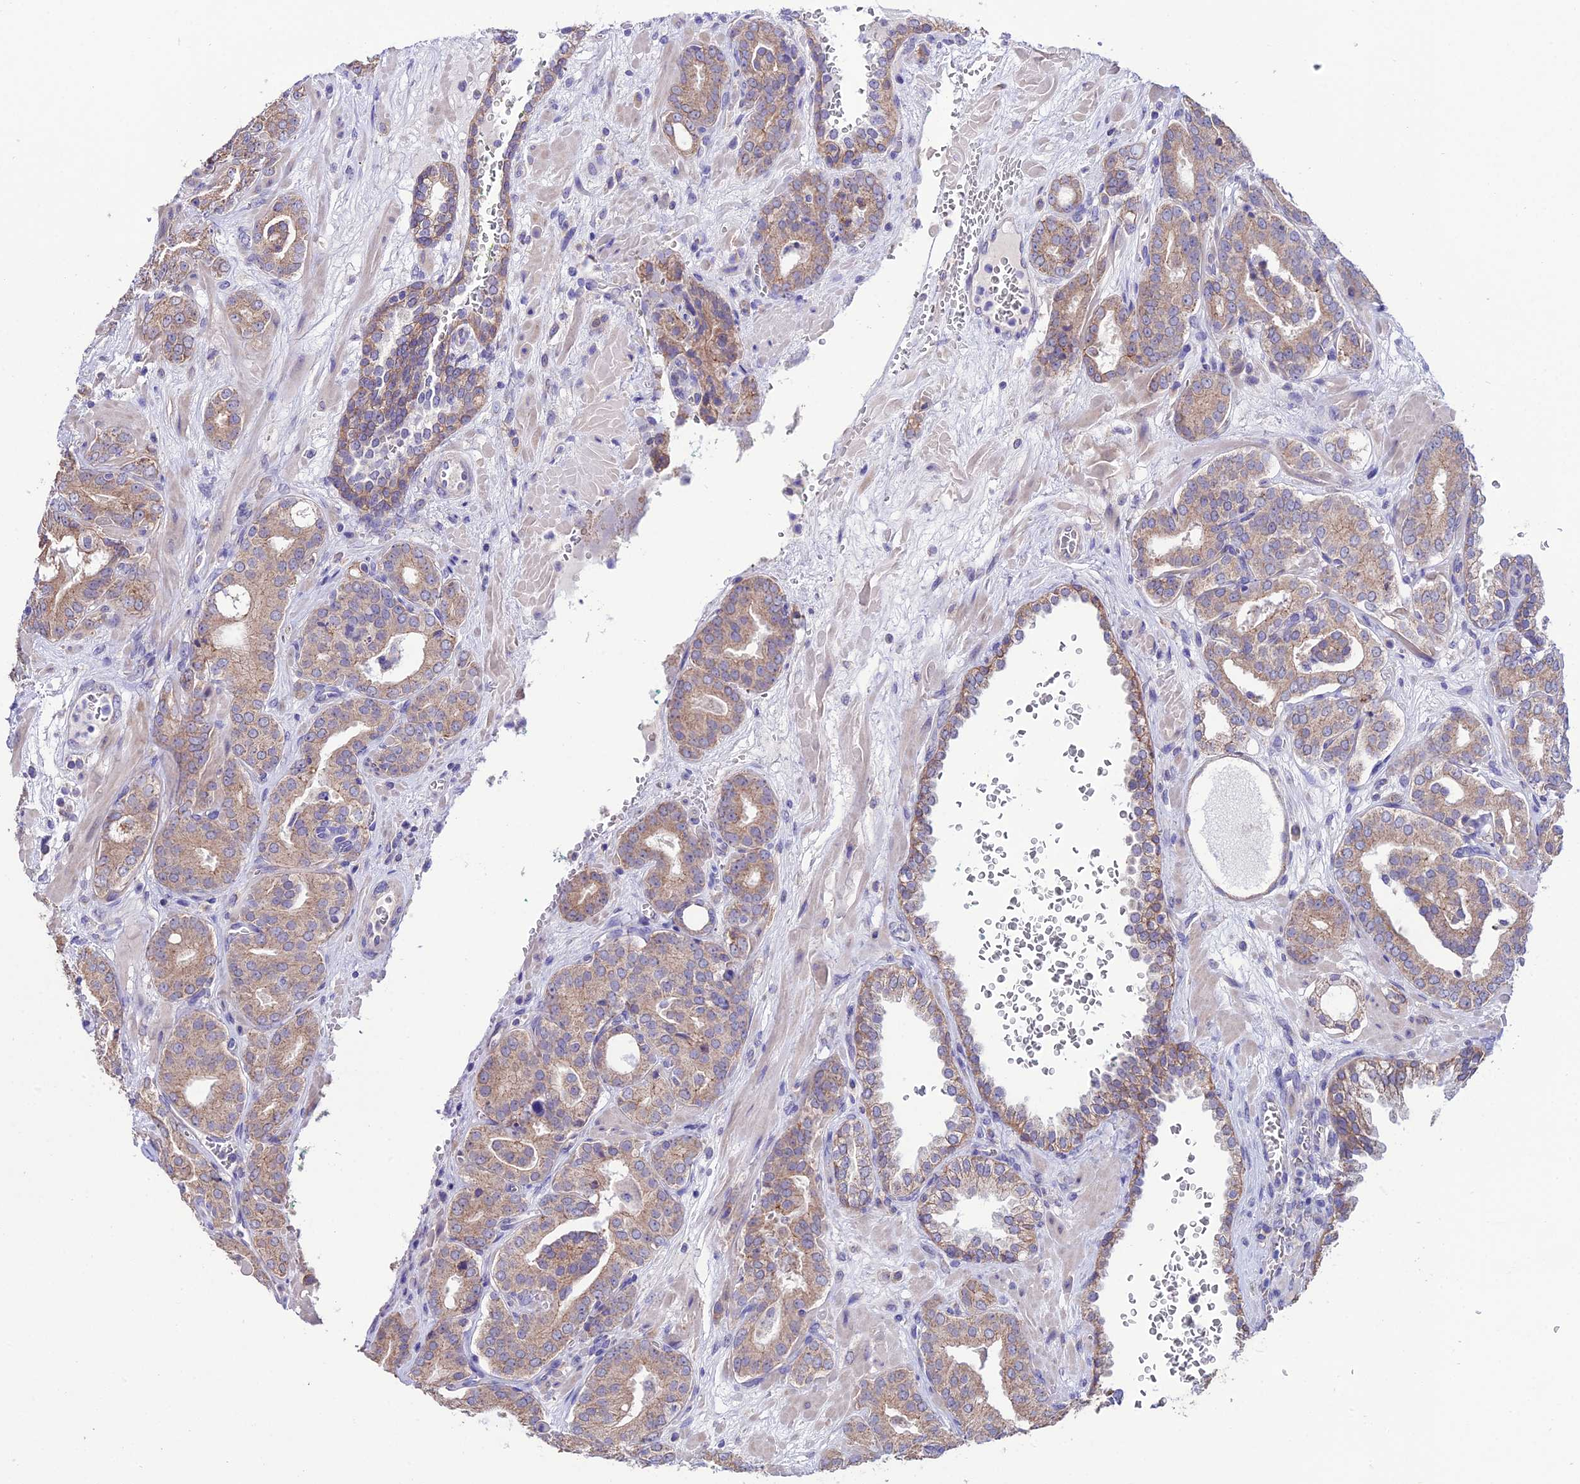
{"staining": {"intensity": "moderate", "quantity": ">75%", "location": "cytoplasmic/membranous"}, "tissue": "prostate cancer", "cell_type": "Tumor cells", "image_type": "cancer", "snomed": [{"axis": "morphology", "description": "Adenocarcinoma, High grade"}, {"axis": "topography", "description": "Prostate"}], "caption": "The image demonstrates immunohistochemical staining of prostate cancer. There is moderate cytoplasmic/membranous positivity is identified in approximately >75% of tumor cells.", "gene": "HOGA1", "patient": {"sex": "male", "age": 66}}